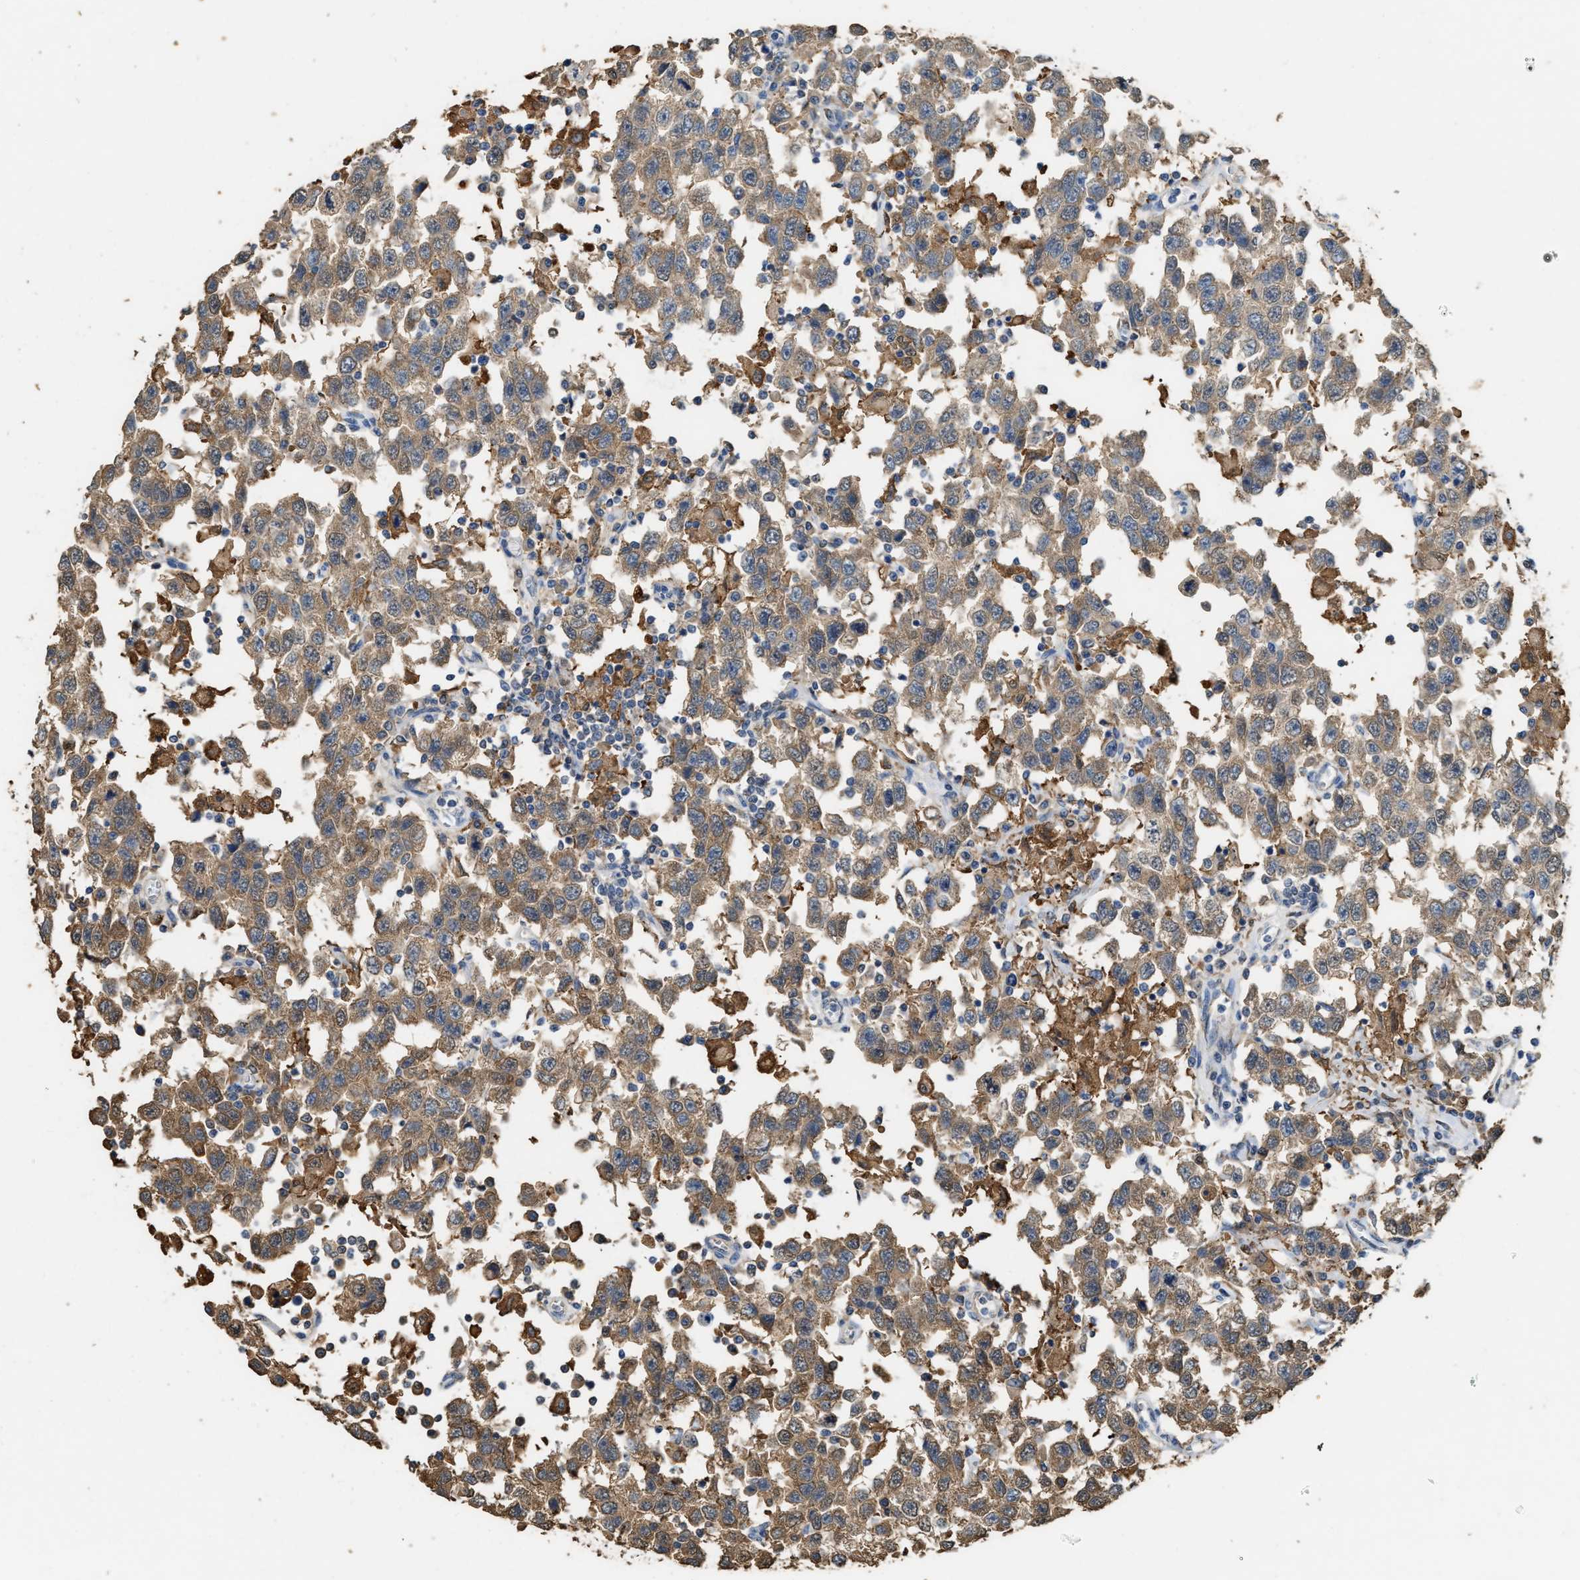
{"staining": {"intensity": "moderate", "quantity": ">75%", "location": "cytoplasmic/membranous"}, "tissue": "testis cancer", "cell_type": "Tumor cells", "image_type": "cancer", "snomed": [{"axis": "morphology", "description": "Seminoma, NOS"}, {"axis": "topography", "description": "Testis"}], "caption": "Moderate cytoplasmic/membranous positivity for a protein is appreciated in approximately >75% of tumor cells of testis seminoma using immunohistochemistry (IHC).", "gene": "GCN1", "patient": {"sex": "male", "age": 41}}